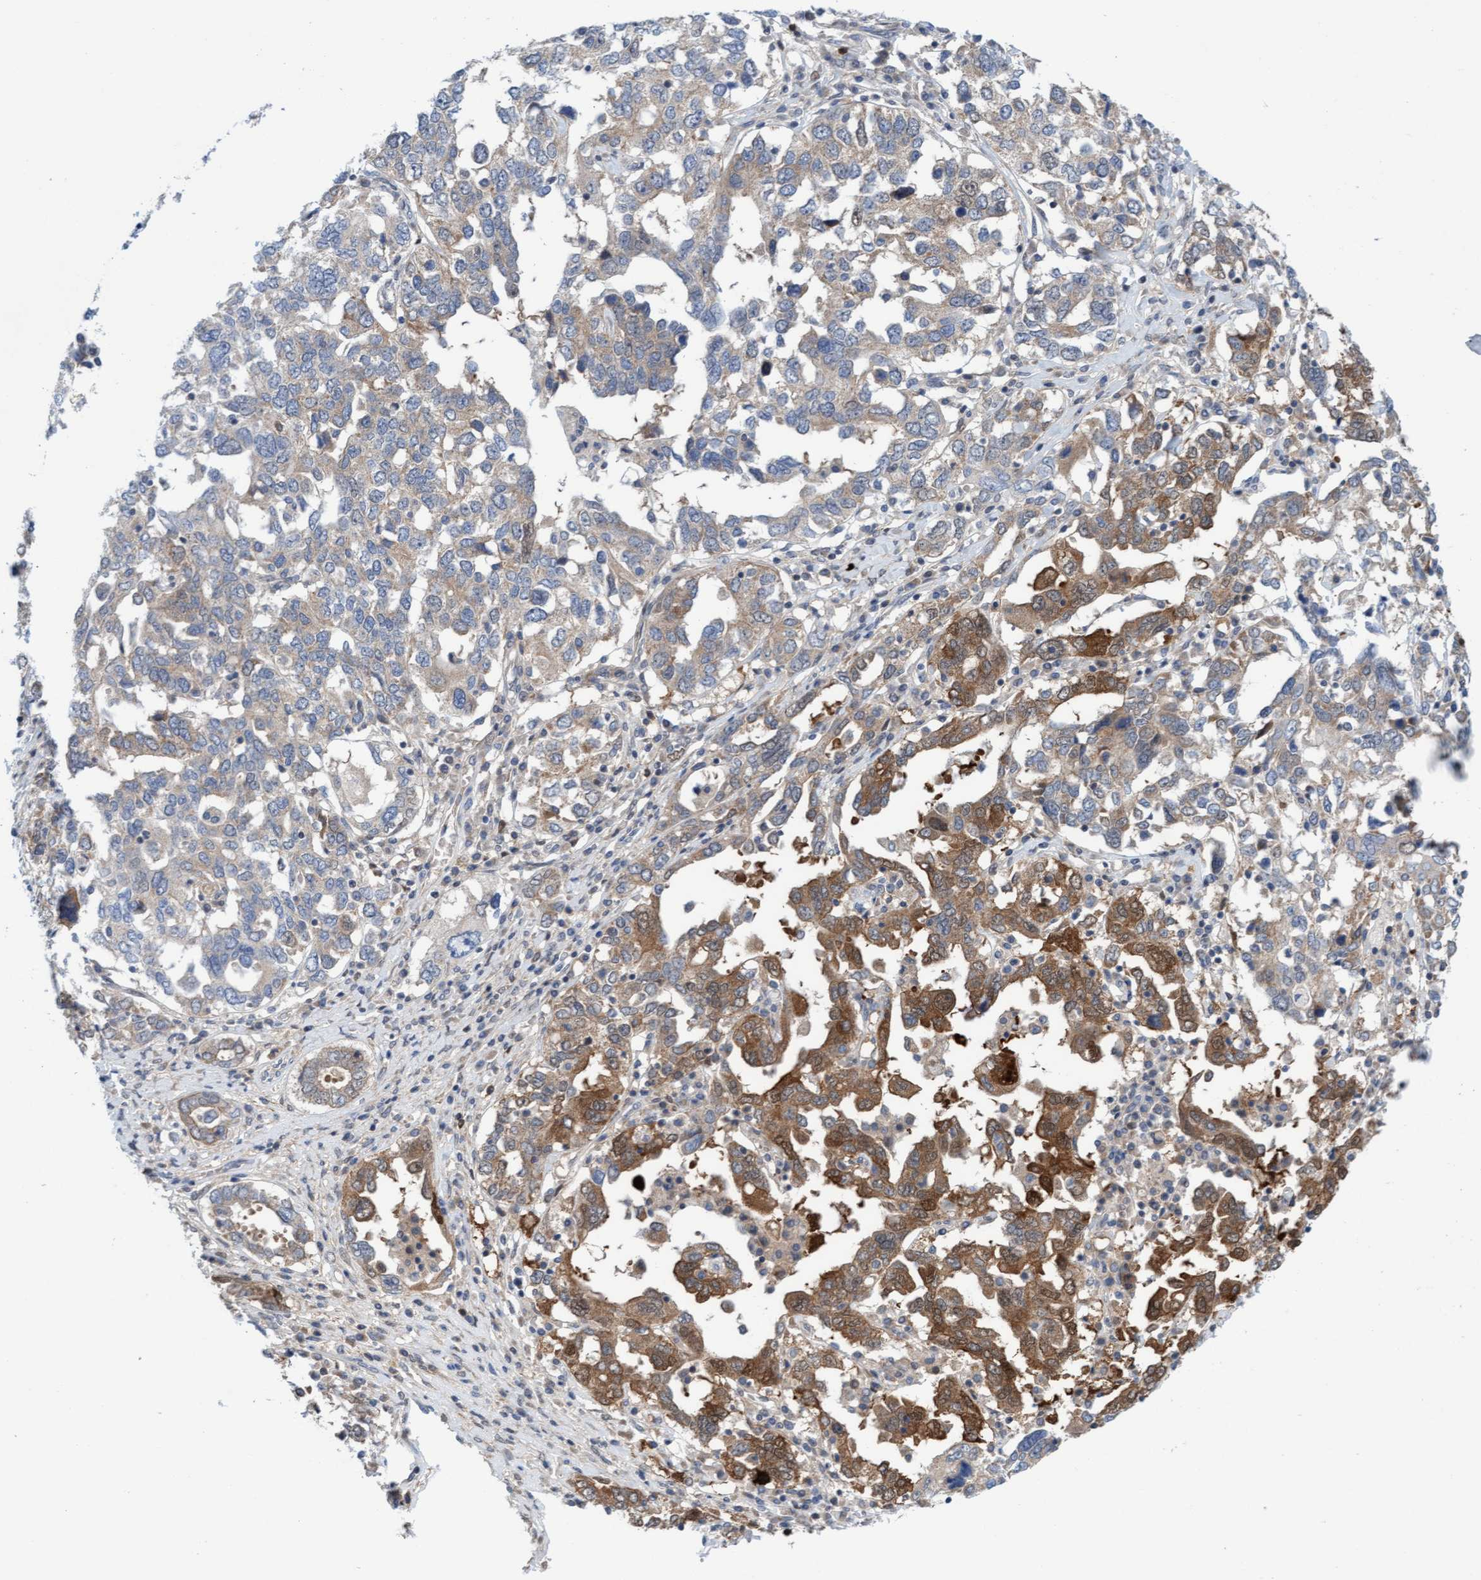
{"staining": {"intensity": "moderate", "quantity": "25%-75%", "location": "cytoplasmic/membranous"}, "tissue": "ovarian cancer", "cell_type": "Tumor cells", "image_type": "cancer", "snomed": [{"axis": "morphology", "description": "Carcinoma, endometroid"}, {"axis": "topography", "description": "Ovary"}], "caption": "A brown stain labels moderate cytoplasmic/membranous expression of a protein in human ovarian cancer (endometroid carcinoma) tumor cells.", "gene": "KLHL25", "patient": {"sex": "female", "age": 62}}